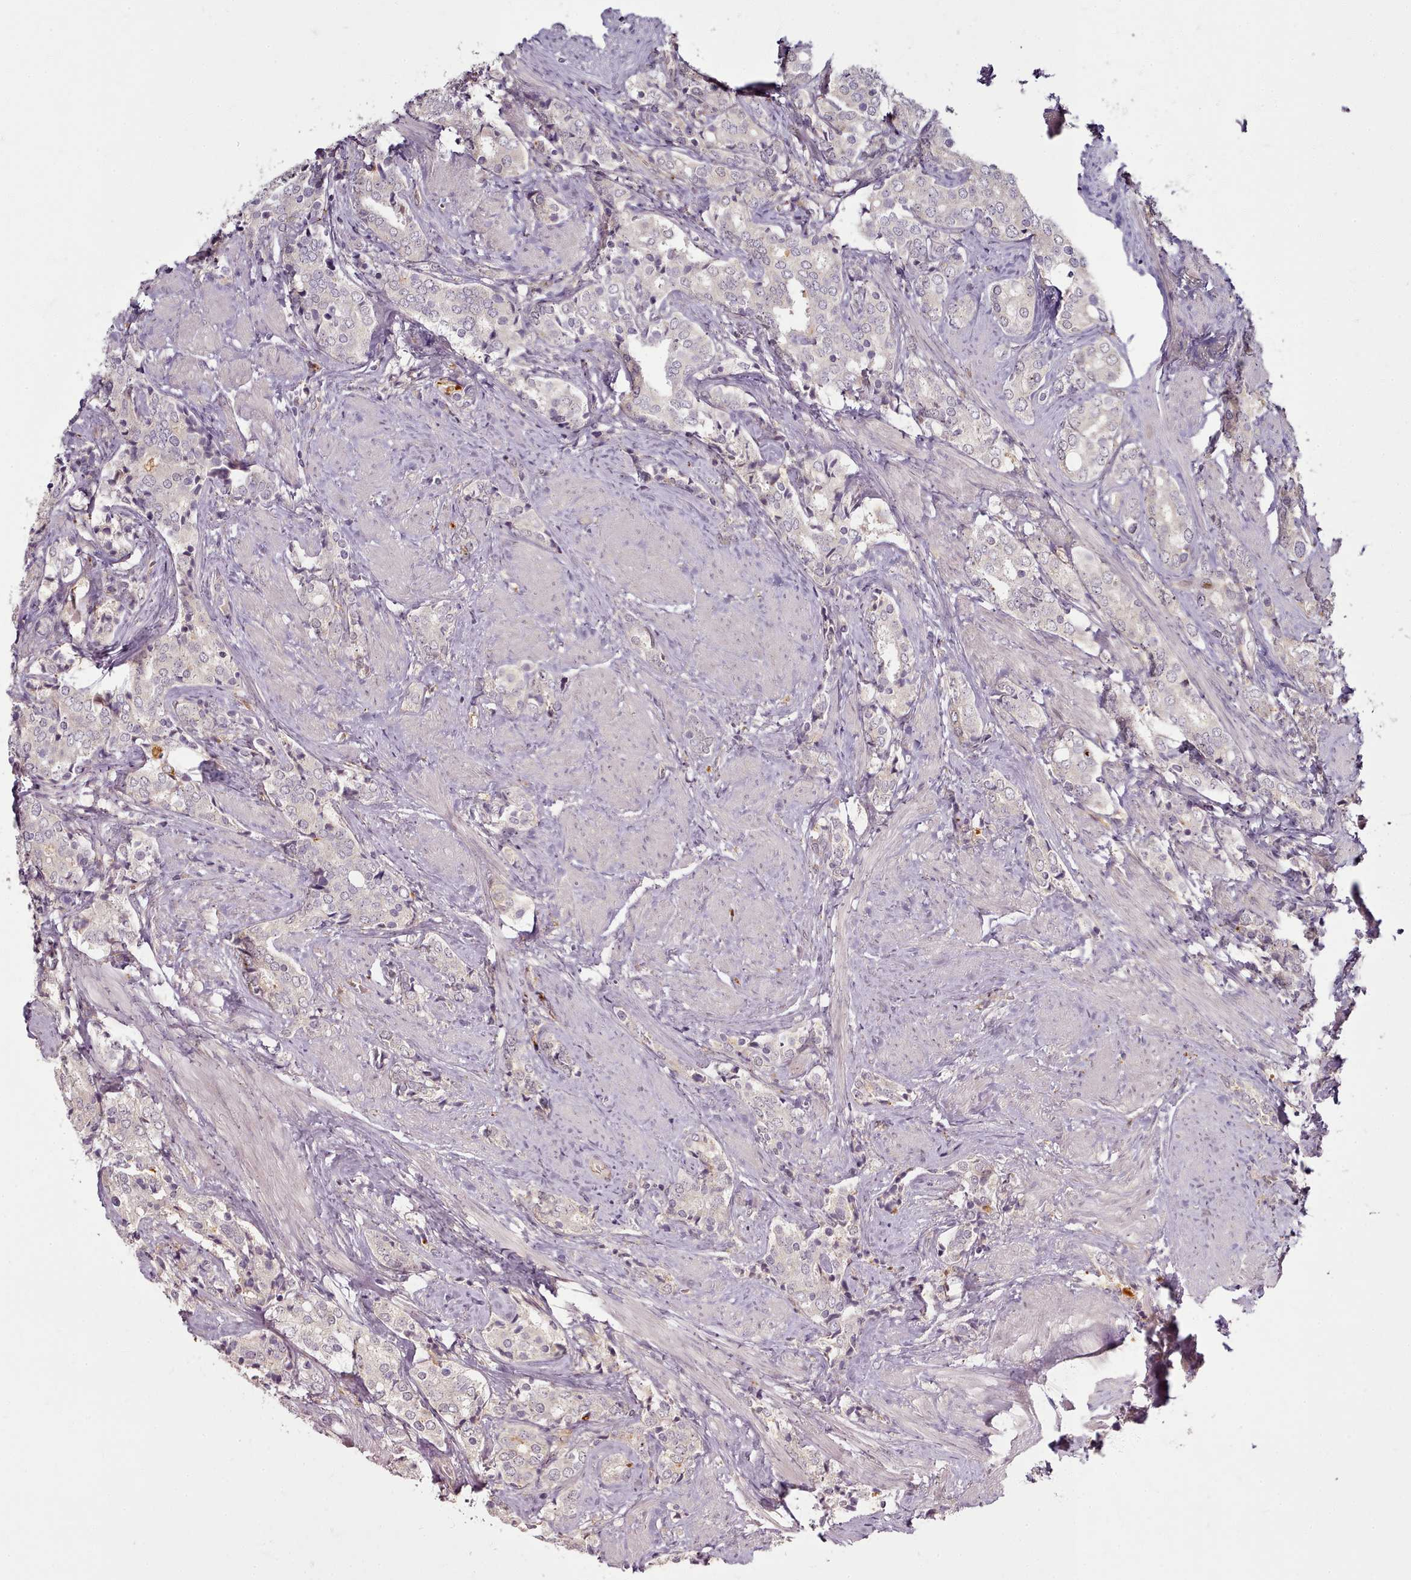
{"staining": {"intensity": "negative", "quantity": "none", "location": "none"}, "tissue": "prostate cancer", "cell_type": "Tumor cells", "image_type": "cancer", "snomed": [{"axis": "morphology", "description": "Adenocarcinoma, High grade"}, {"axis": "topography", "description": "Prostate"}], "caption": "IHC photomicrograph of neoplastic tissue: human prostate adenocarcinoma (high-grade) stained with DAB exhibits no significant protein staining in tumor cells.", "gene": "C1QTNF5", "patient": {"sex": "male", "age": 71}}